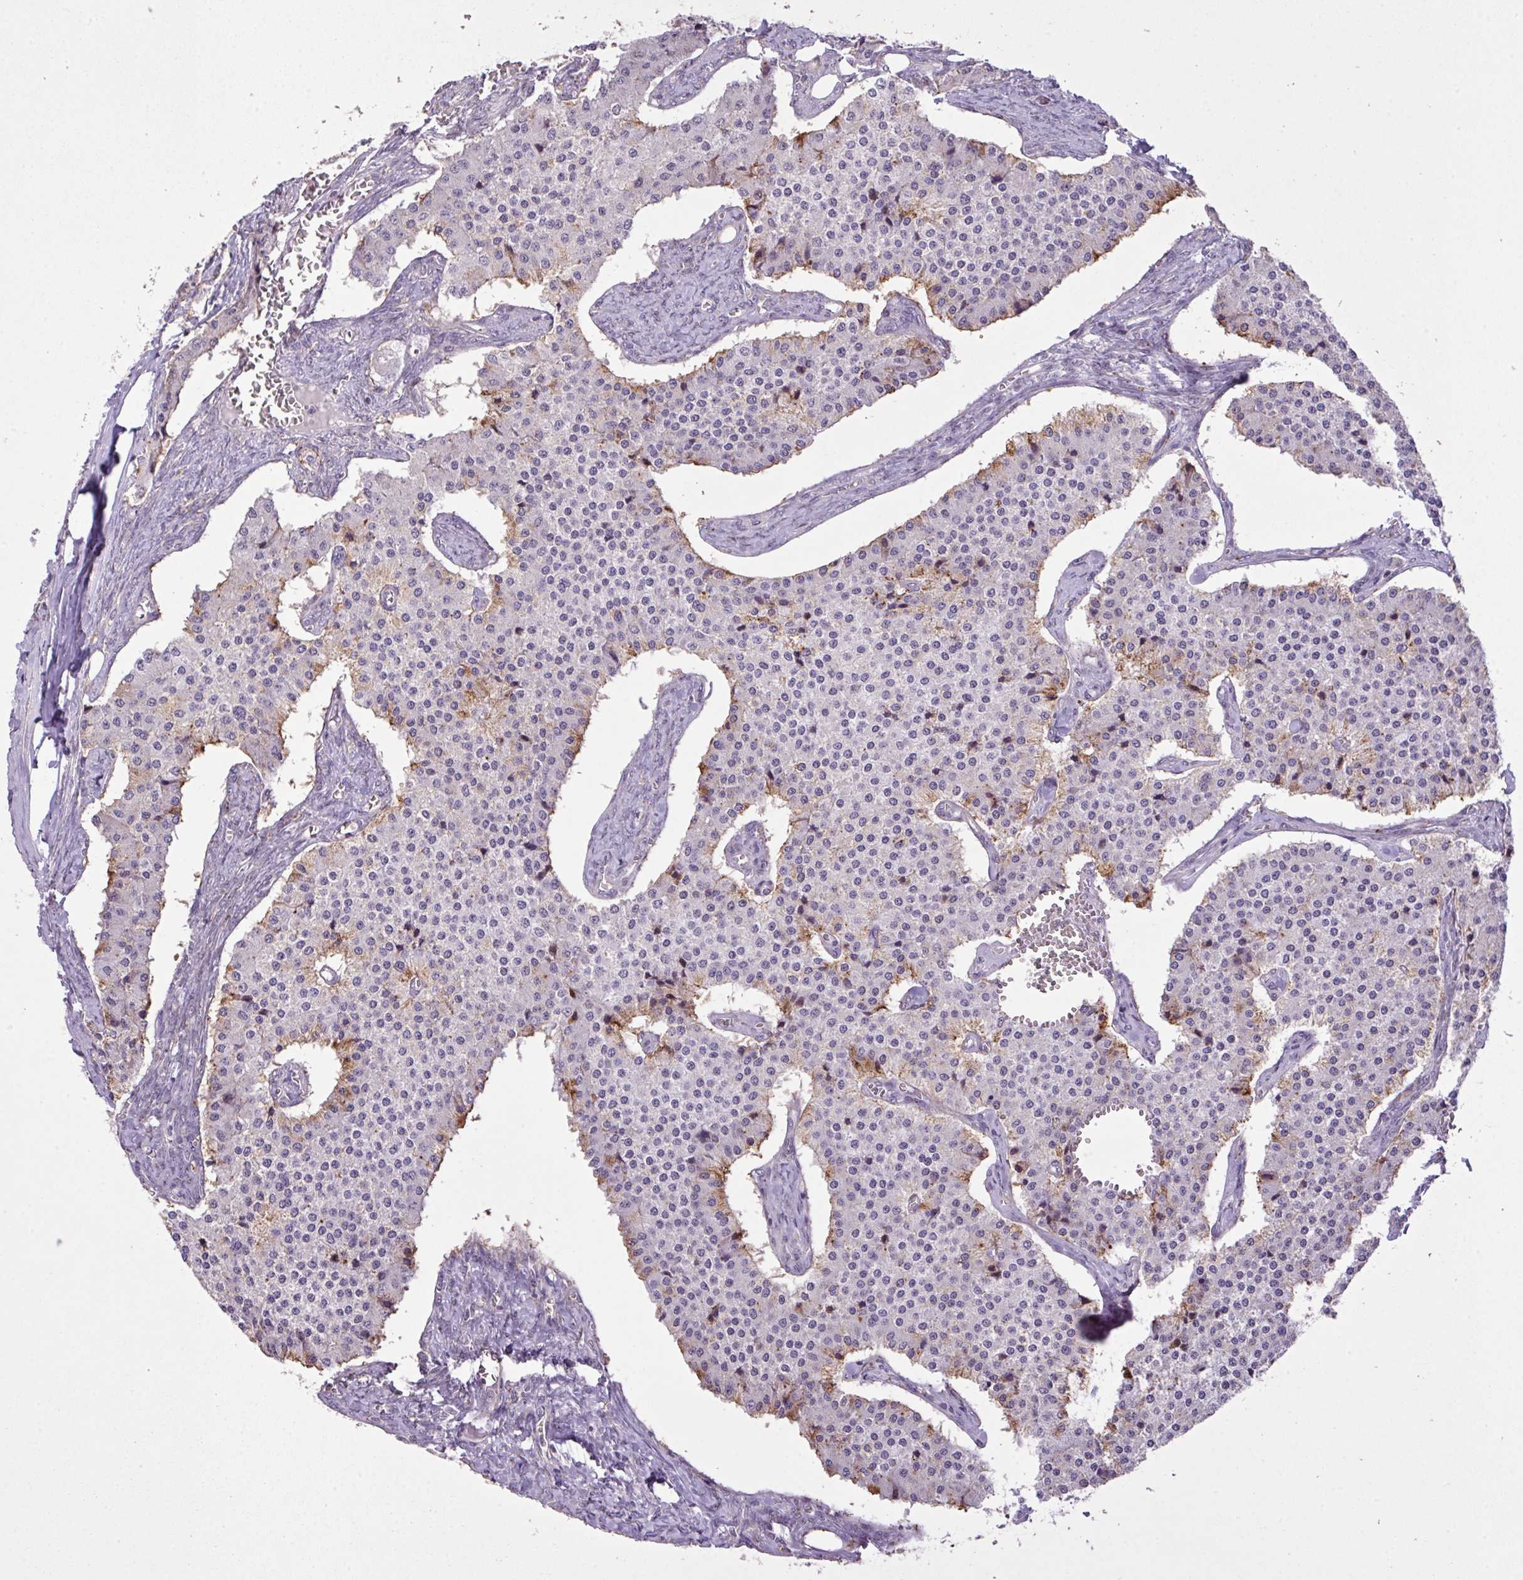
{"staining": {"intensity": "weak", "quantity": "<25%", "location": "cytoplasmic/membranous"}, "tissue": "carcinoid", "cell_type": "Tumor cells", "image_type": "cancer", "snomed": [{"axis": "morphology", "description": "Carcinoid, malignant, NOS"}, {"axis": "topography", "description": "Colon"}], "caption": "Protein analysis of malignant carcinoid exhibits no significant positivity in tumor cells.", "gene": "RPP25L", "patient": {"sex": "female", "age": 52}}